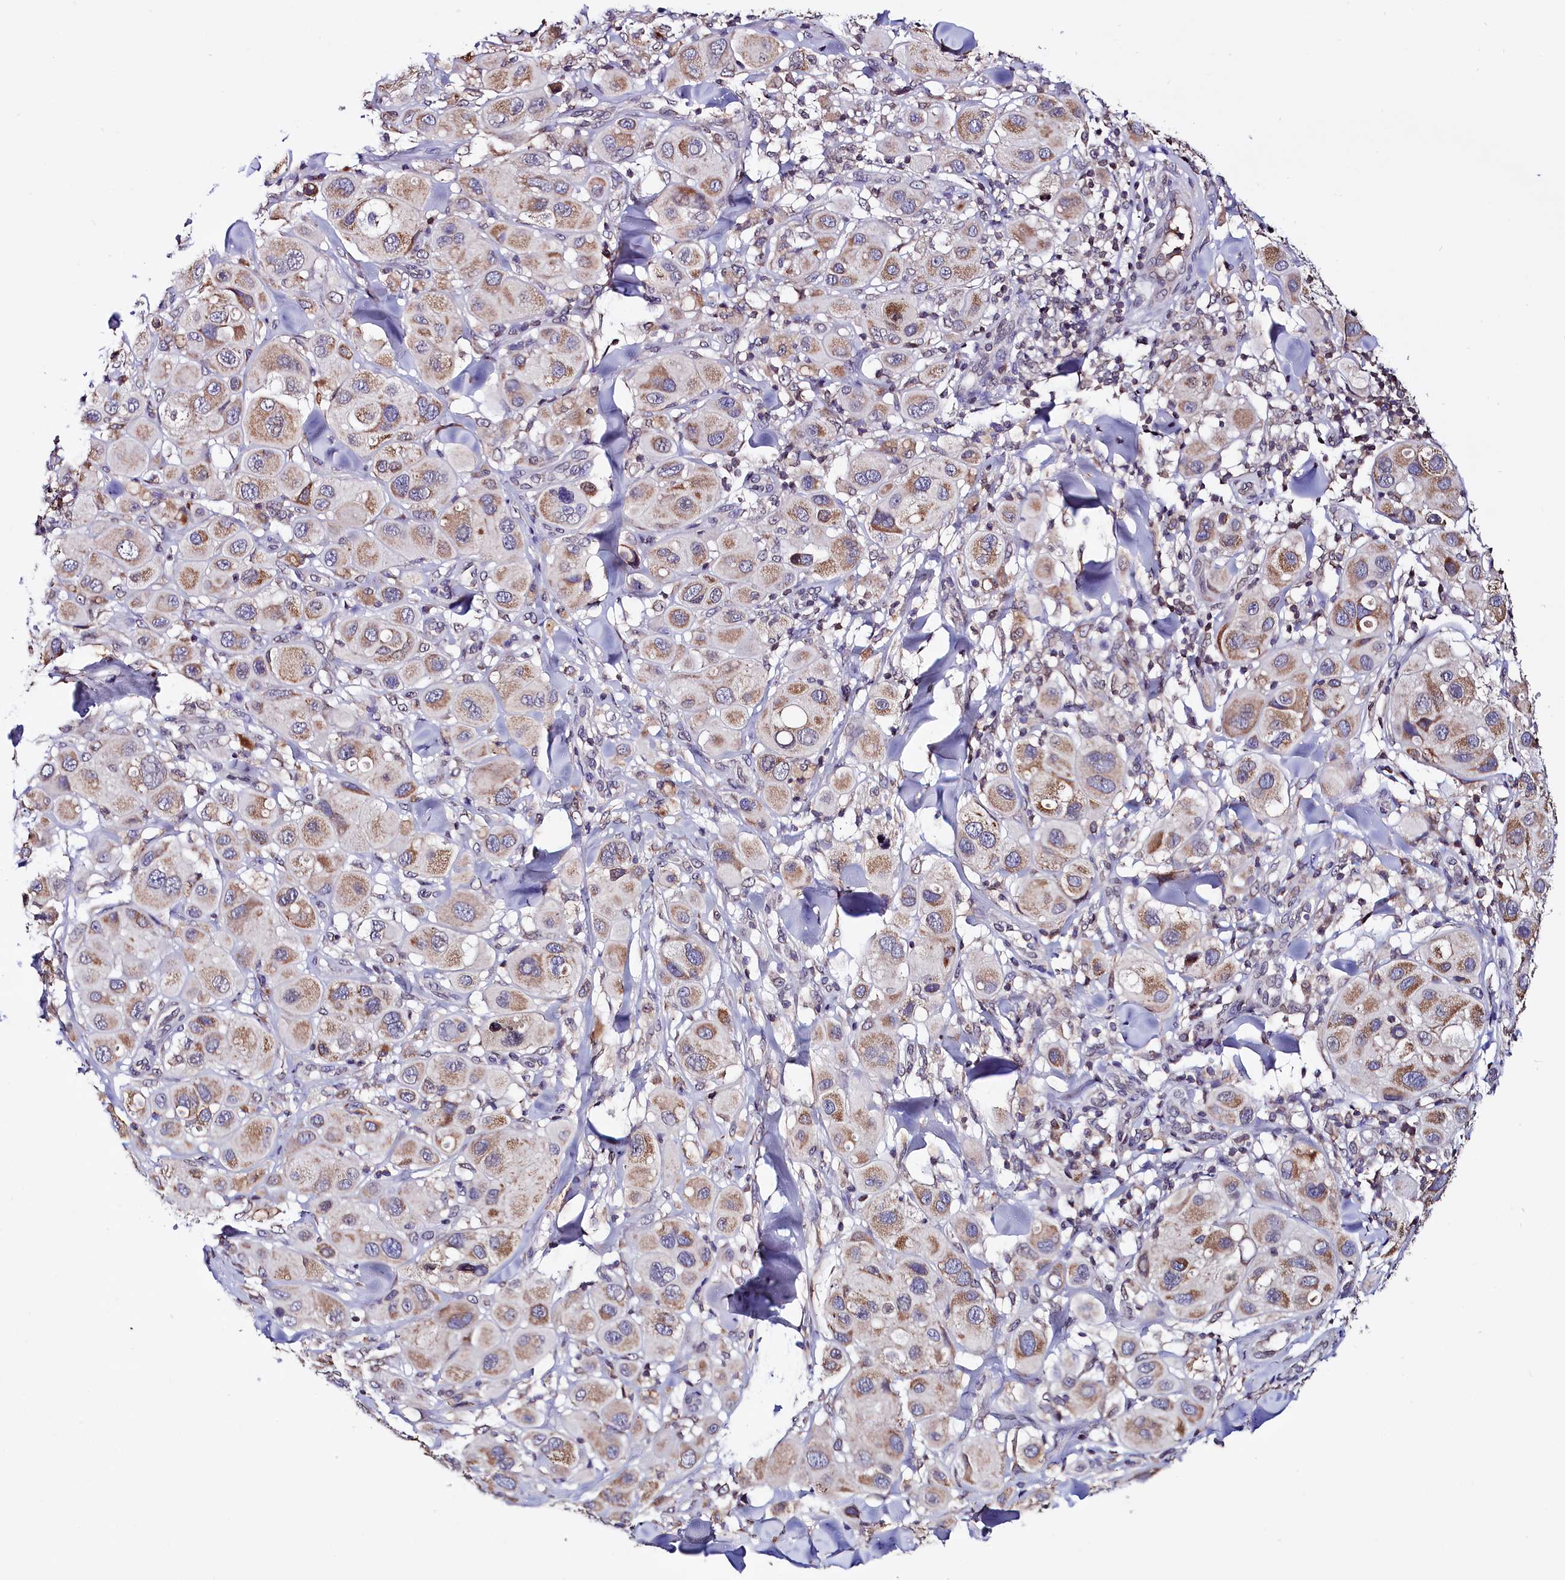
{"staining": {"intensity": "moderate", "quantity": ">75%", "location": "cytoplasmic/membranous"}, "tissue": "melanoma", "cell_type": "Tumor cells", "image_type": "cancer", "snomed": [{"axis": "morphology", "description": "Malignant melanoma, Metastatic site"}, {"axis": "topography", "description": "Skin"}], "caption": "Immunohistochemical staining of melanoma reveals medium levels of moderate cytoplasmic/membranous positivity in approximately >75% of tumor cells.", "gene": "HAND1", "patient": {"sex": "male", "age": 41}}